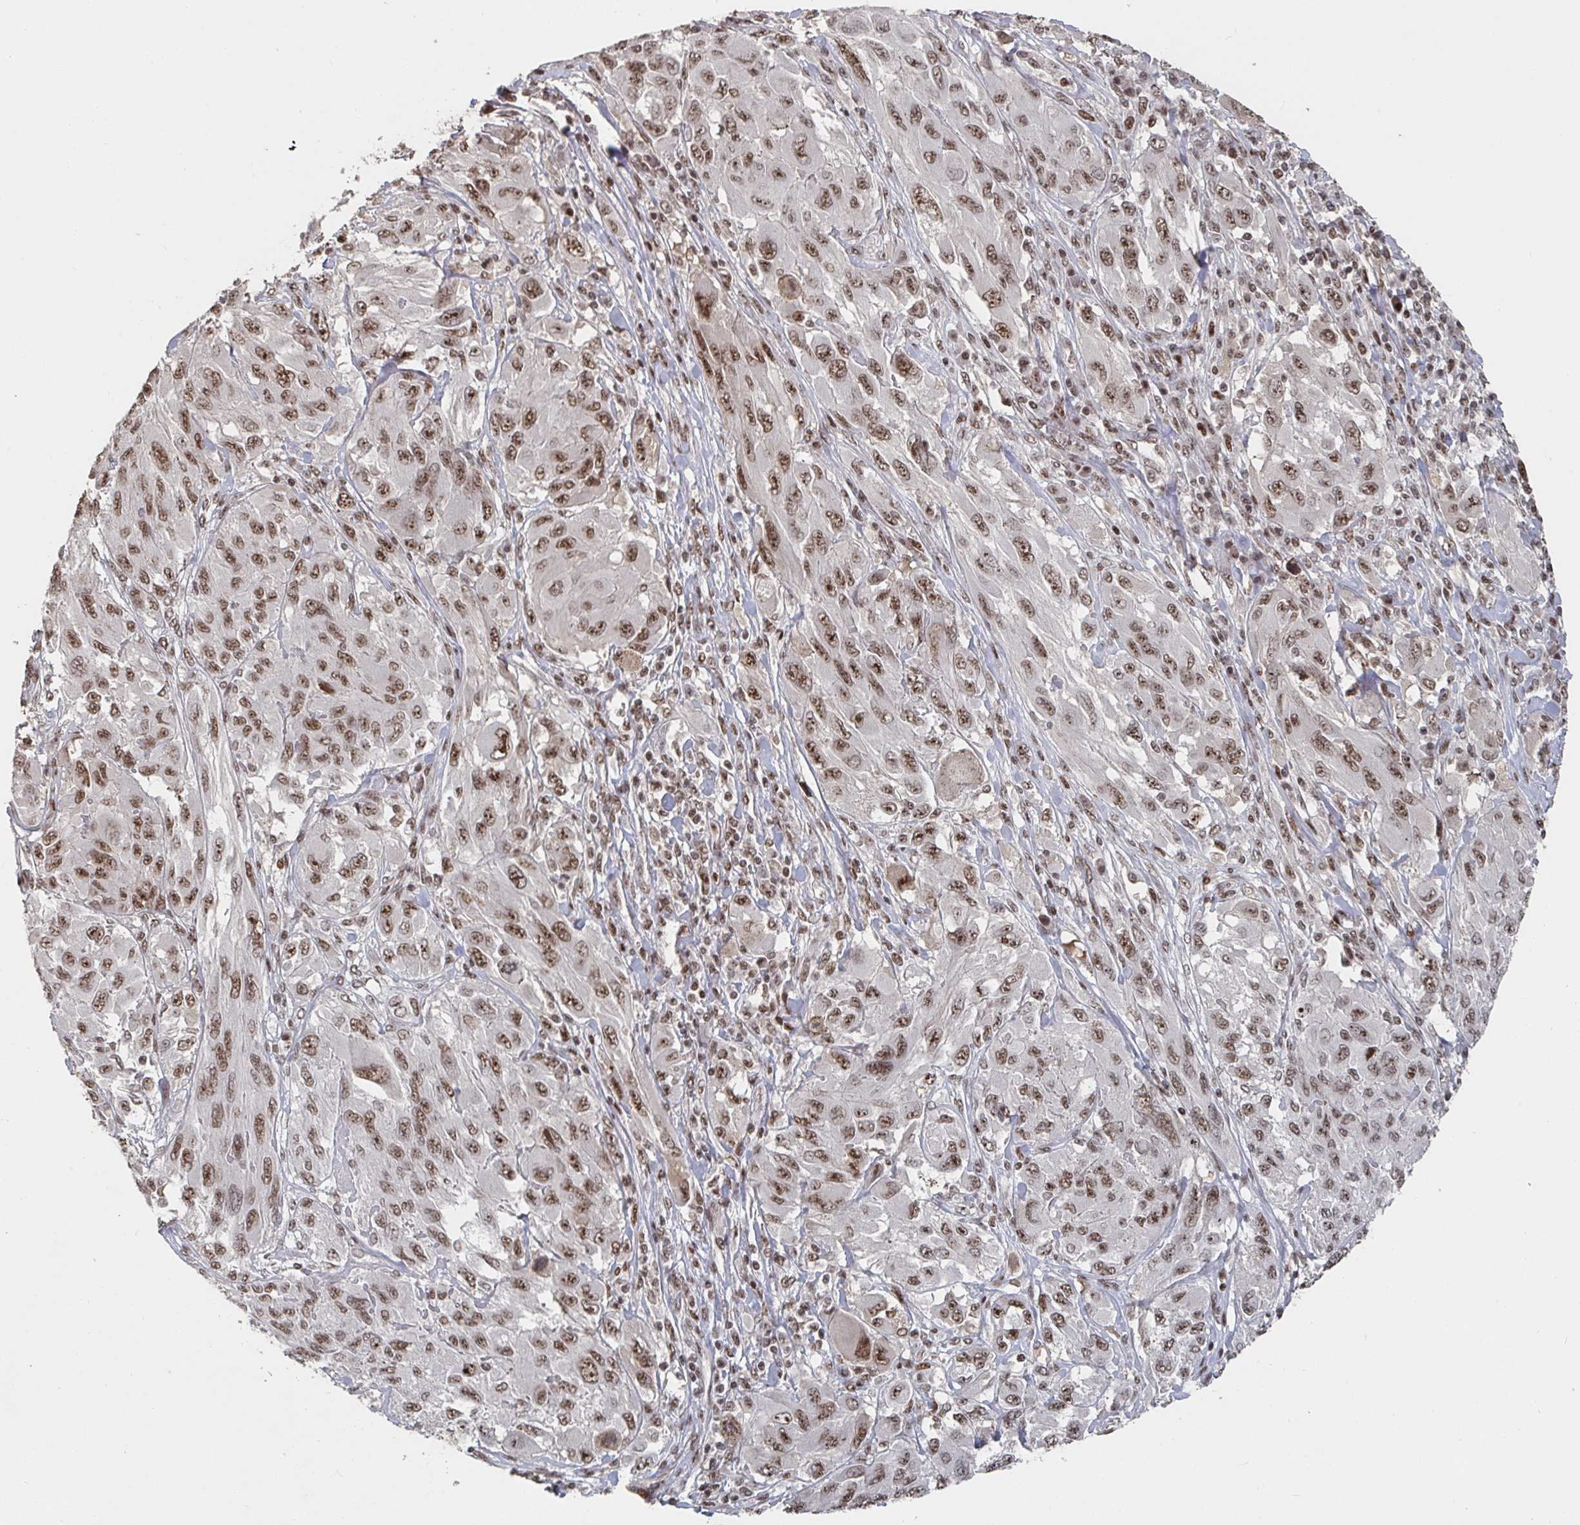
{"staining": {"intensity": "moderate", "quantity": ">75%", "location": "nuclear"}, "tissue": "melanoma", "cell_type": "Tumor cells", "image_type": "cancer", "snomed": [{"axis": "morphology", "description": "Malignant melanoma, NOS"}, {"axis": "topography", "description": "Skin"}], "caption": "Immunohistochemistry of human malignant melanoma demonstrates medium levels of moderate nuclear positivity in approximately >75% of tumor cells. (DAB (3,3'-diaminobenzidine) IHC with brightfield microscopy, high magnification).", "gene": "ZDHHC12", "patient": {"sex": "female", "age": 91}}